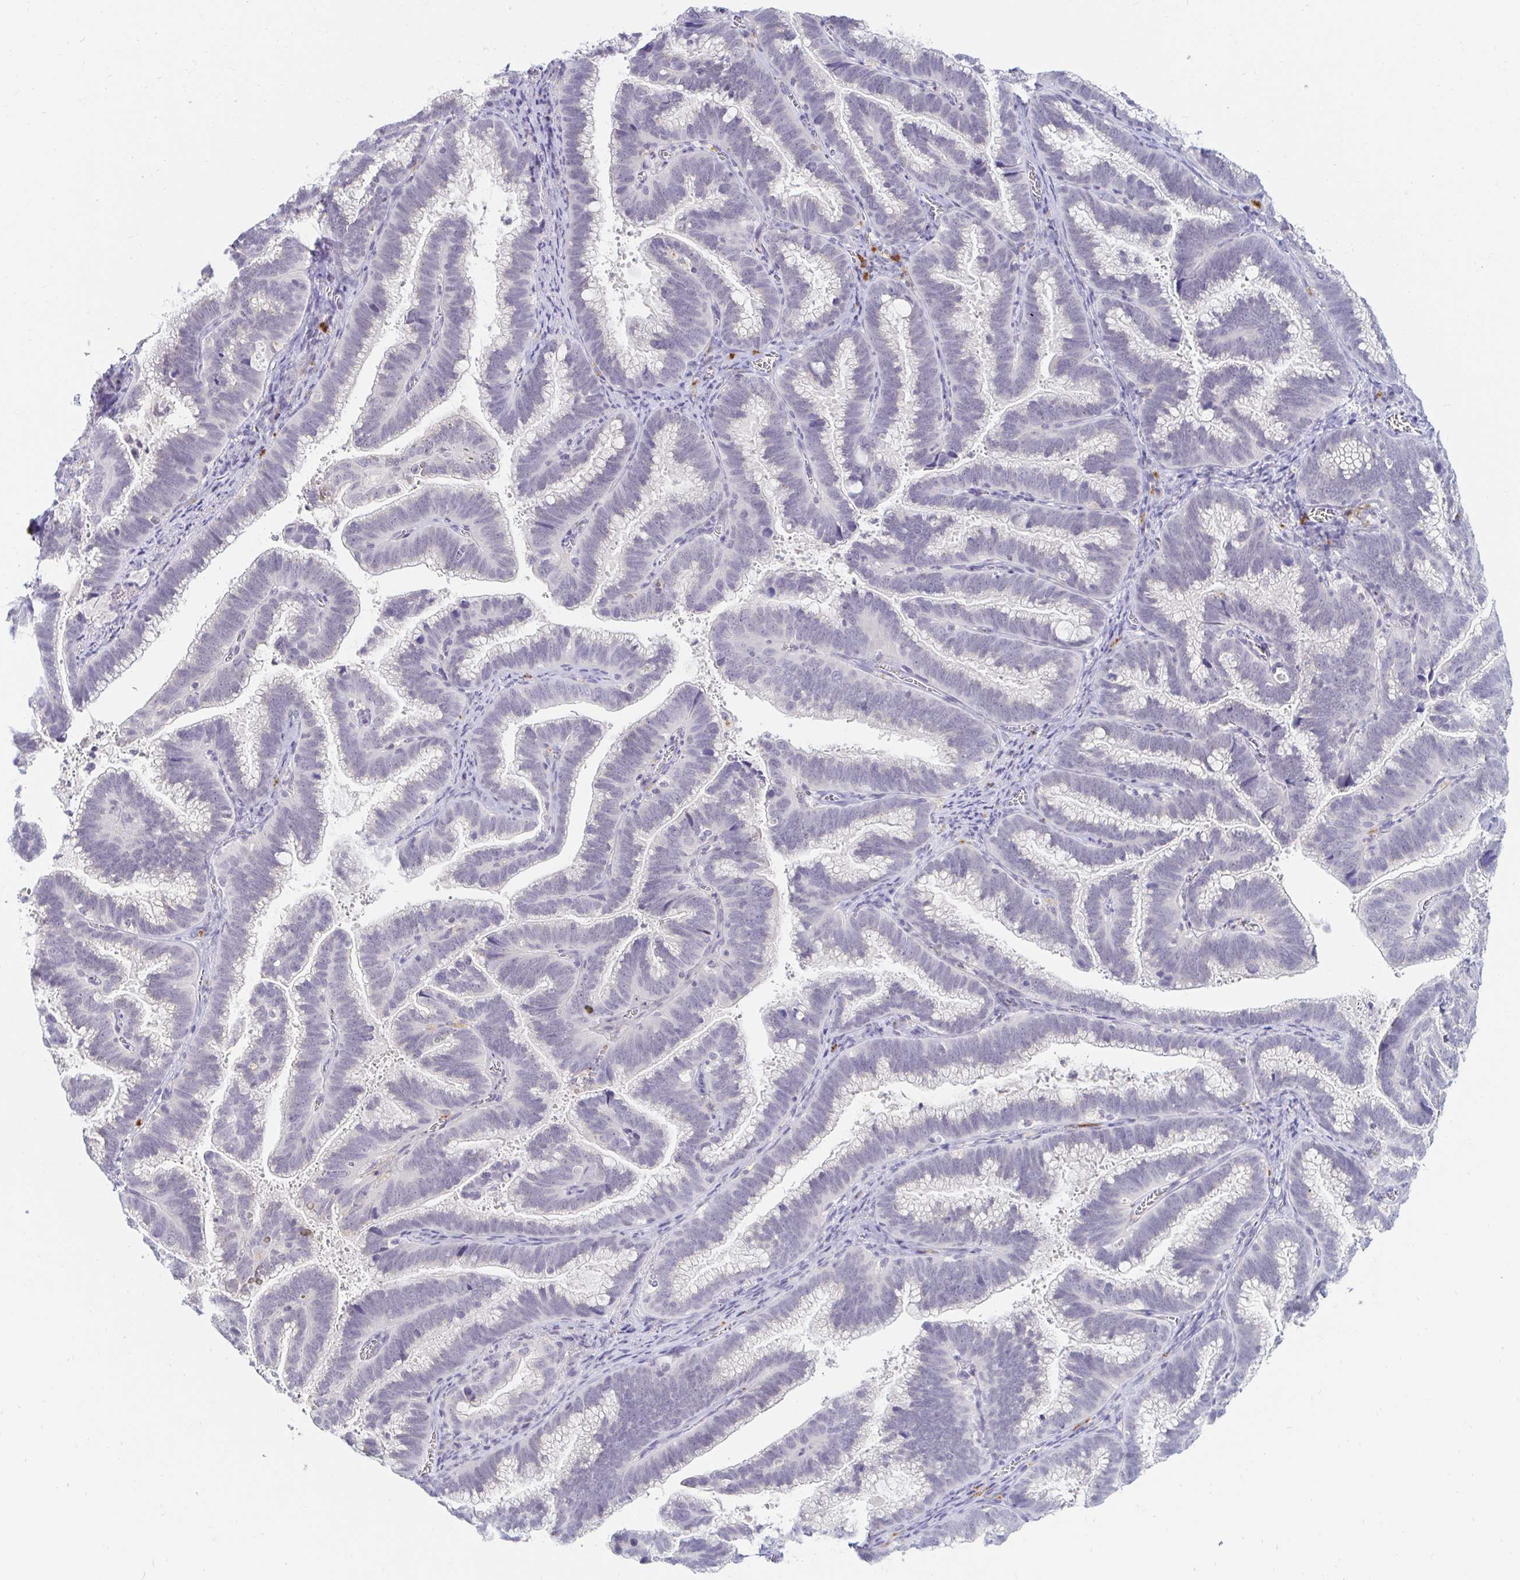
{"staining": {"intensity": "negative", "quantity": "none", "location": "none"}, "tissue": "cervical cancer", "cell_type": "Tumor cells", "image_type": "cancer", "snomed": [{"axis": "morphology", "description": "Adenocarcinoma, NOS"}, {"axis": "topography", "description": "Cervix"}], "caption": "Immunohistochemistry (IHC) micrograph of neoplastic tissue: cervical cancer stained with DAB (3,3'-diaminobenzidine) reveals no significant protein expression in tumor cells.", "gene": "OR51D1", "patient": {"sex": "female", "age": 61}}